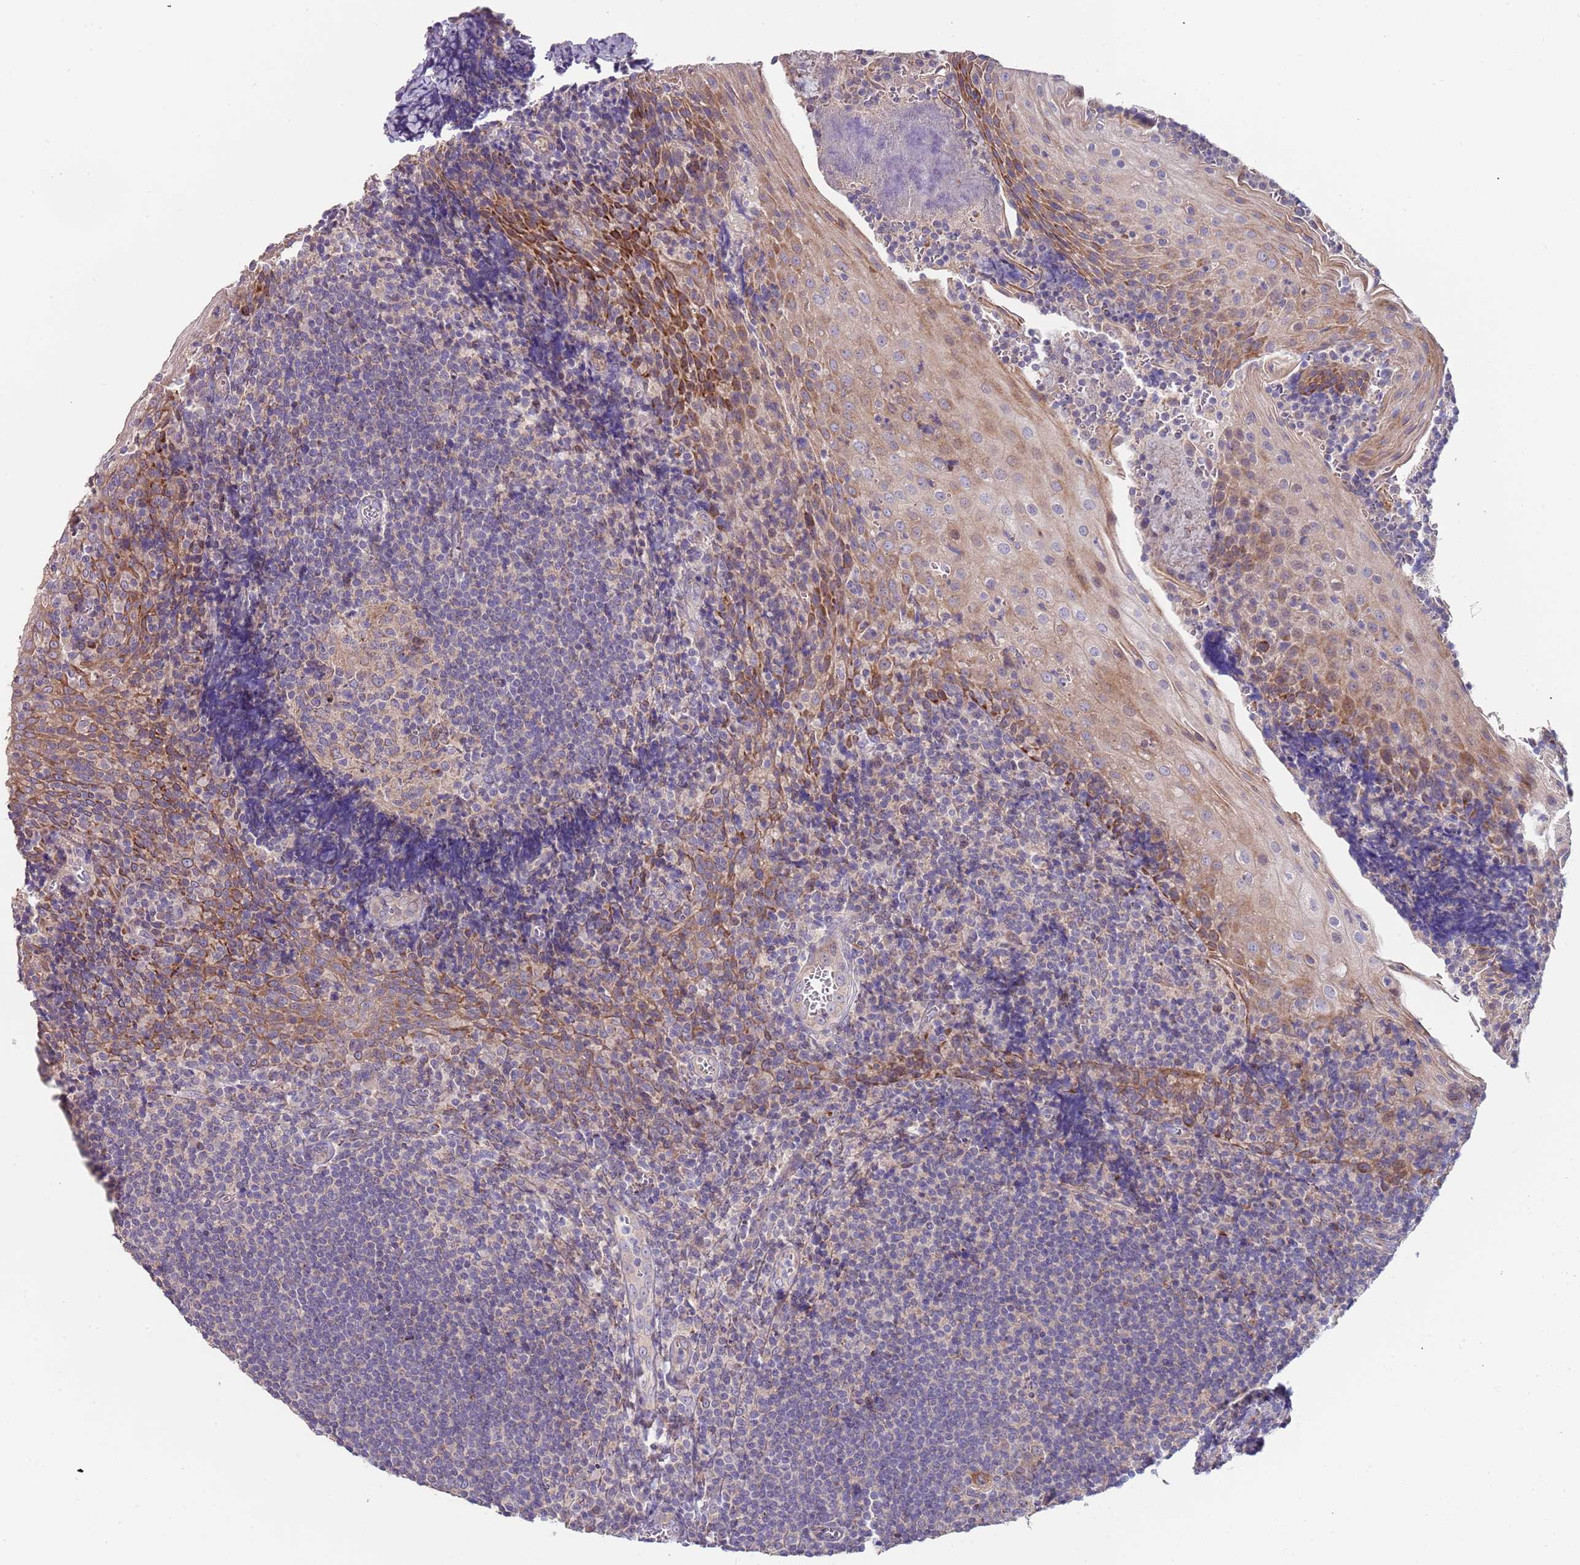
{"staining": {"intensity": "moderate", "quantity": "25%-75%", "location": "cytoplasmic/membranous"}, "tissue": "tonsil", "cell_type": "Germinal center cells", "image_type": "normal", "snomed": [{"axis": "morphology", "description": "Normal tissue, NOS"}, {"axis": "topography", "description": "Tonsil"}], "caption": "The immunohistochemical stain labels moderate cytoplasmic/membranous expression in germinal center cells of unremarkable tonsil. The staining was performed using DAB to visualize the protein expression in brown, while the nuclei were stained in blue with hematoxylin (Magnification: 20x).", "gene": "ABCC10", "patient": {"sex": "male", "age": 27}}